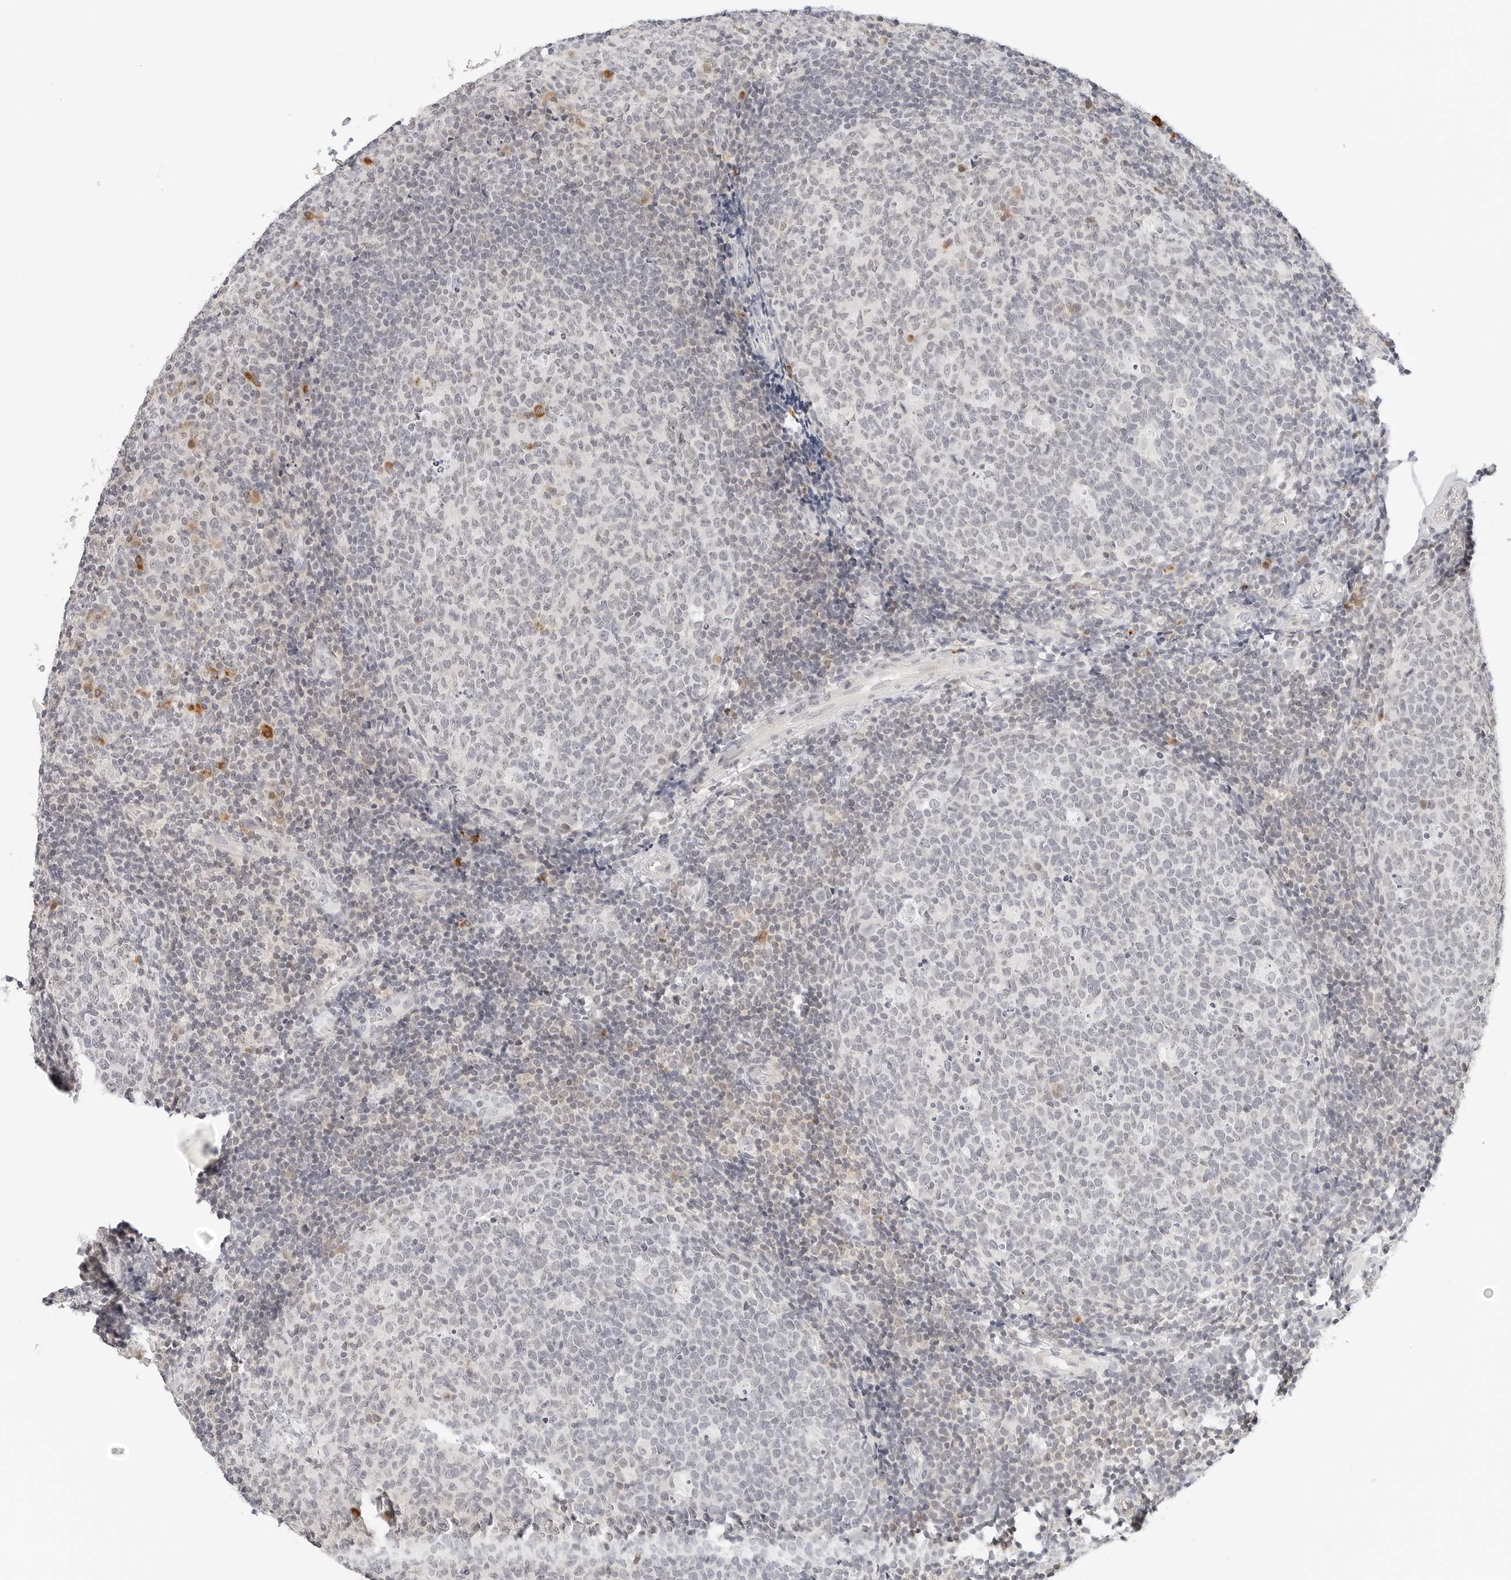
{"staining": {"intensity": "weak", "quantity": "<25%", "location": "cytoplasmic/membranous"}, "tissue": "tonsil", "cell_type": "Germinal center cells", "image_type": "normal", "snomed": [{"axis": "morphology", "description": "Normal tissue, NOS"}, {"axis": "topography", "description": "Tonsil"}], "caption": "Photomicrograph shows no protein expression in germinal center cells of normal tonsil. The staining is performed using DAB (3,3'-diaminobenzidine) brown chromogen with nuclei counter-stained in using hematoxylin.", "gene": "PARP10", "patient": {"sex": "female", "age": 19}}